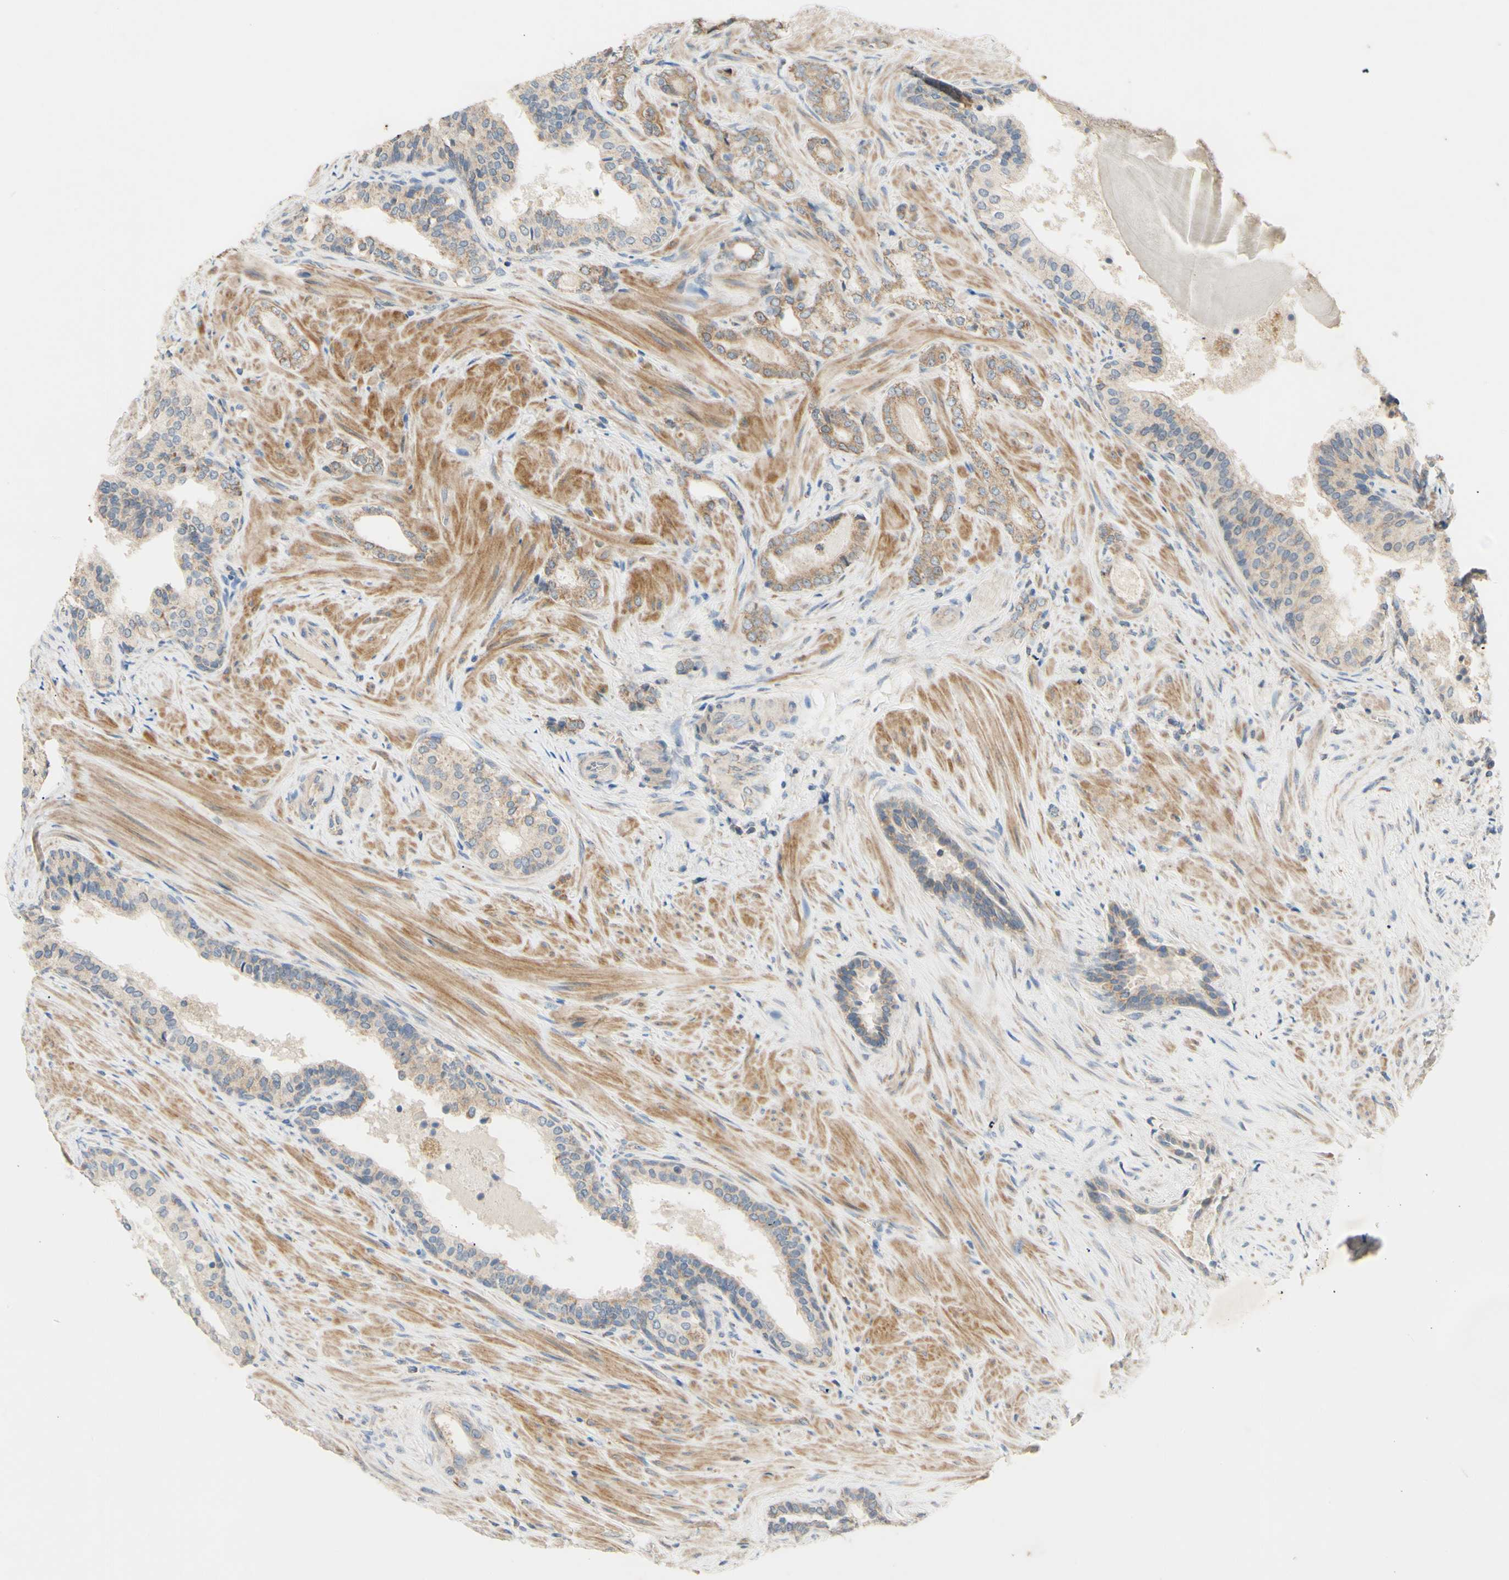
{"staining": {"intensity": "moderate", "quantity": "25%-75%", "location": "cytoplasmic/membranous"}, "tissue": "prostate cancer", "cell_type": "Tumor cells", "image_type": "cancer", "snomed": [{"axis": "morphology", "description": "Adenocarcinoma, Low grade"}, {"axis": "topography", "description": "Prostate"}], "caption": "The micrograph shows immunohistochemical staining of prostate cancer (adenocarcinoma (low-grade)). There is moderate cytoplasmic/membranous expression is appreciated in approximately 25%-75% of tumor cells. (brown staining indicates protein expression, while blue staining denotes nuclei).", "gene": "PTGIS", "patient": {"sex": "male", "age": 60}}